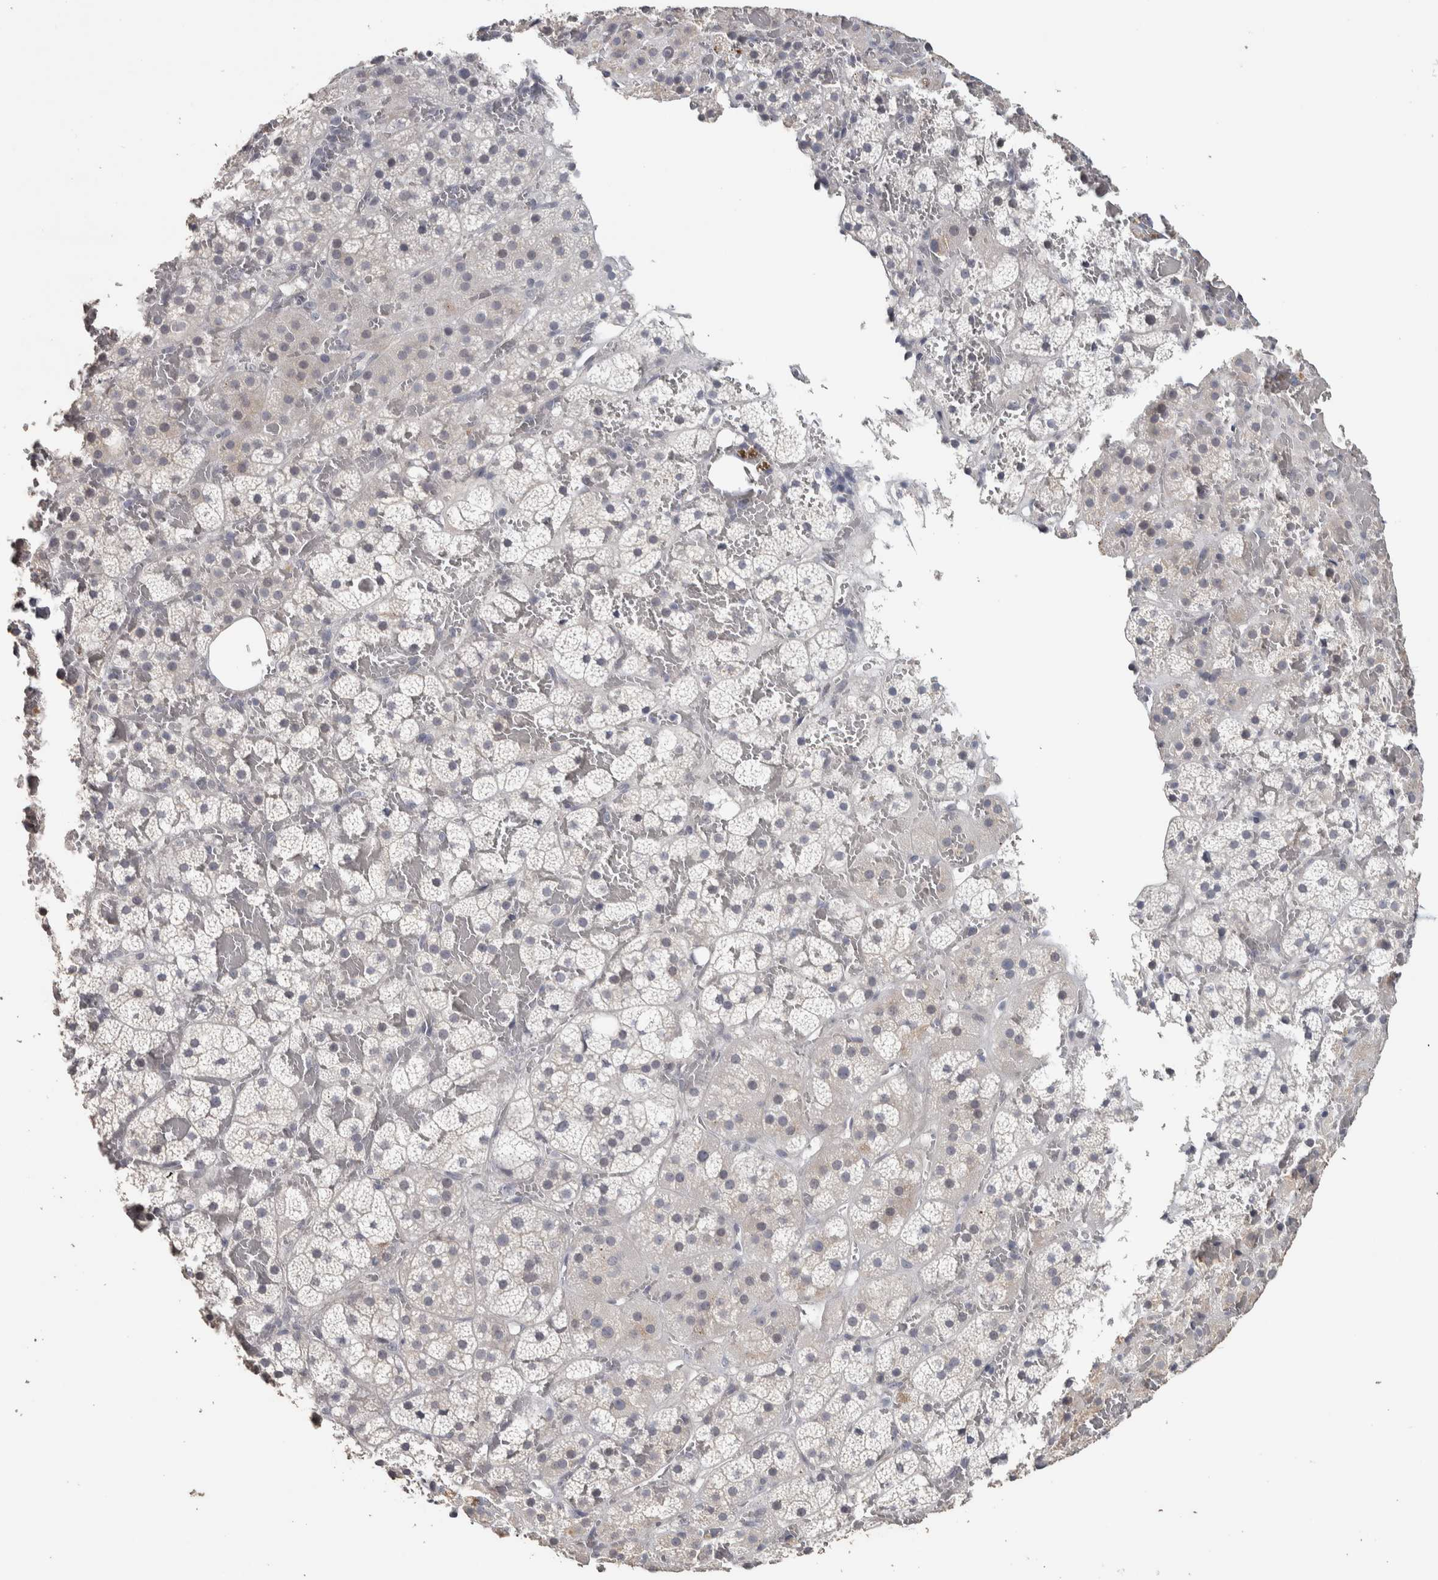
{"staining": {"intensity": "negative", "quantity": "none", "location": "none"}, "tissue": "adrenal gland", "cell_type": "Glandular cells", "image_type": "normal", "snomed": [{"axis": "morphology", "description": "Normal tissue, NOS"}, {"axis": "topography", "description": "Adrenal gland"}], "caption": "Immunohistochemistry (IHC) histopathology image of benign human adrenal gland stained for a protein (brown), which reveals no expression in glandular cells. (Brightfield microscopy of DAB (3,3'-diaminobenzidine) immunohistochemistry at high magnification).", "gene": "NECAB1", "patient": {"sex": "female", "age": 59}}